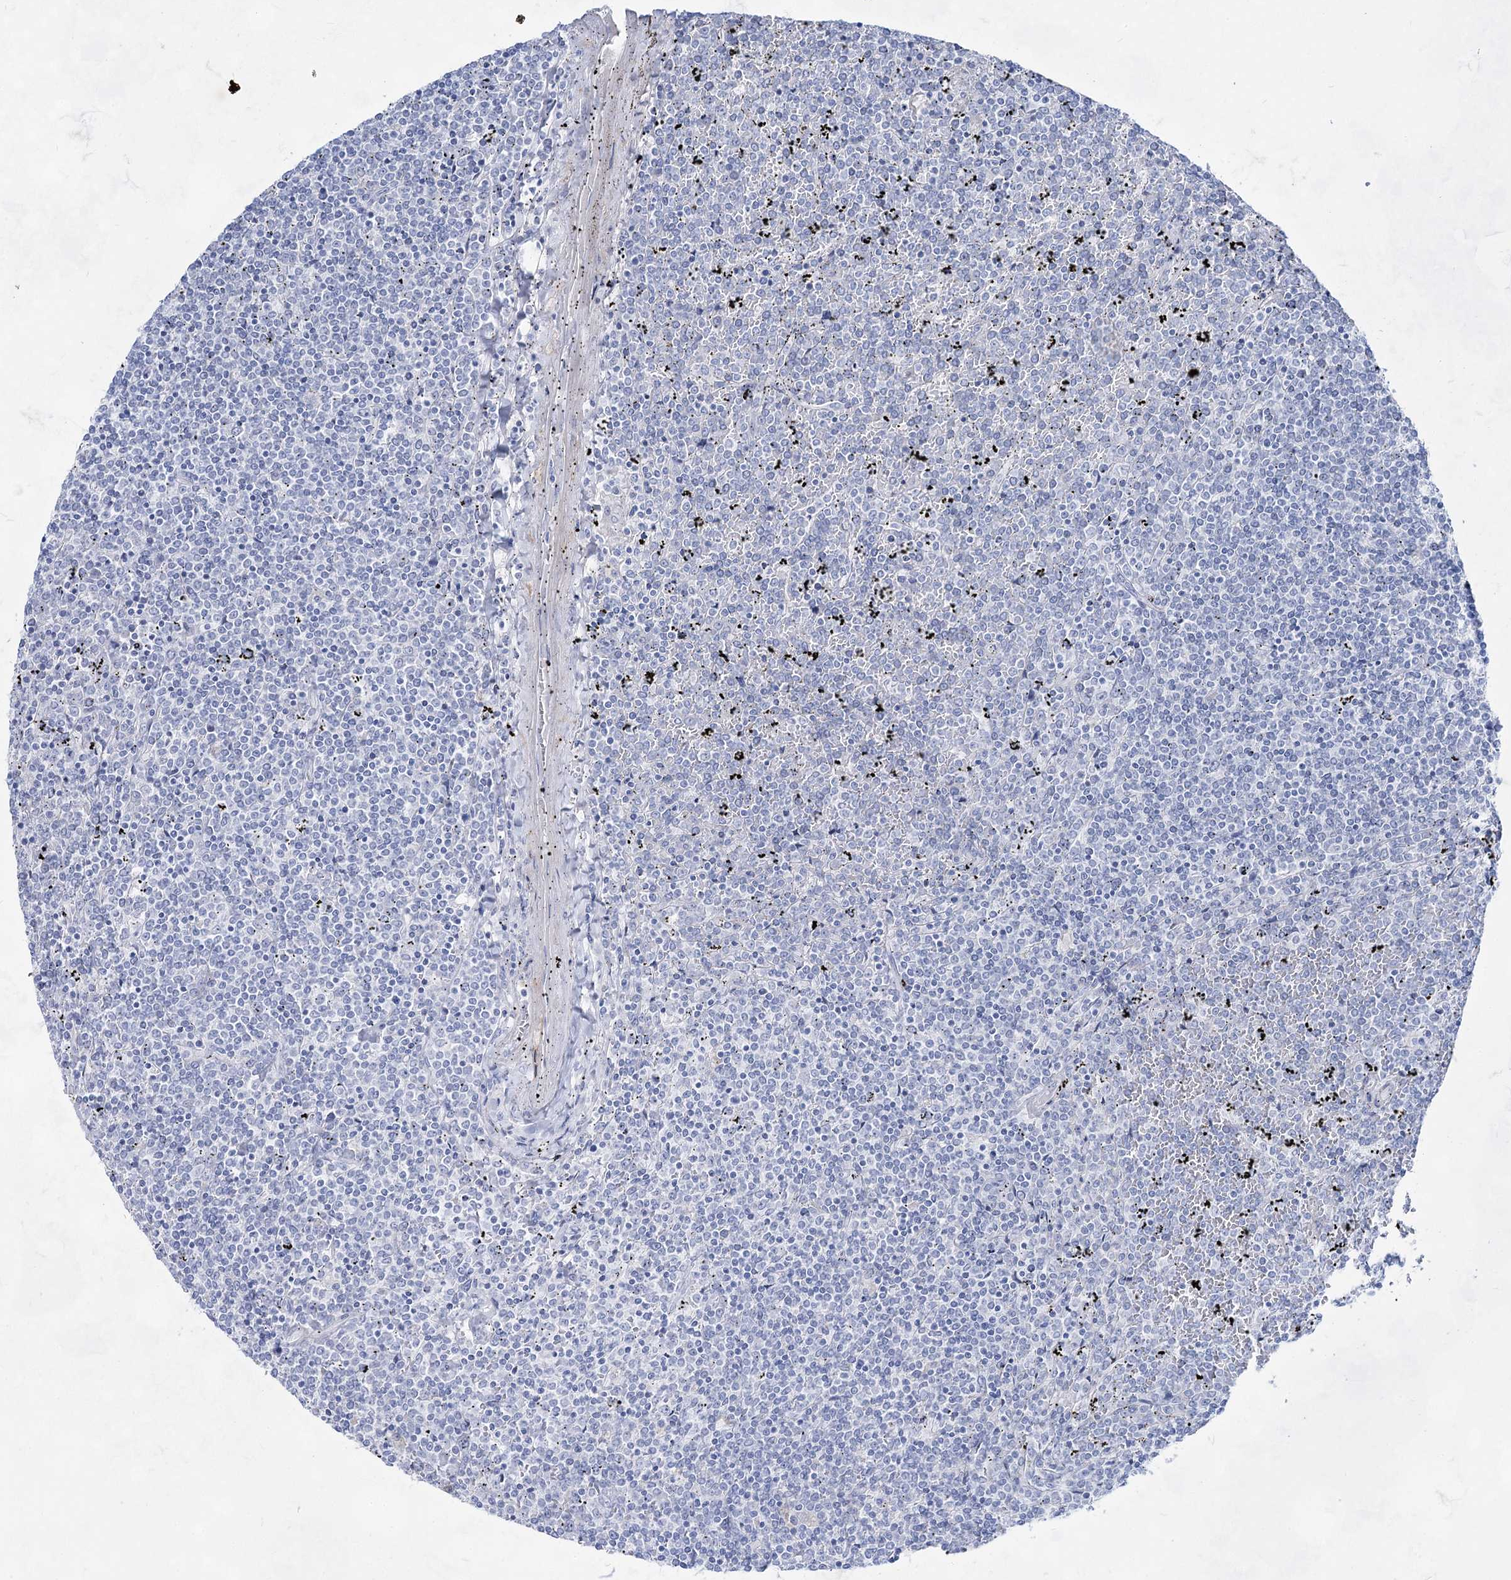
{"staining": {"intensity": "negative", "quantity": "none", "location": "none"}, "tissue": "lymphoma", "cell_type": "Tumor cells", "image_type": "cancer", "snomed": [{"axis": "morphology", "description": "Malignant lymphoma, non-Hodgkin's type, Low grade"}, {"axis": "topography", "description": "Spleen"}], "caption": "Immunohistochemistry photomicrograph of low-grade malignant lymphoma, non-Hodgkin's type stained for a protein (brown), which shows no staining in tumor cells. Nuclei are stained in blue.", "gene": "ACRV1", "patient": {"sex": "female", "age": 19}}